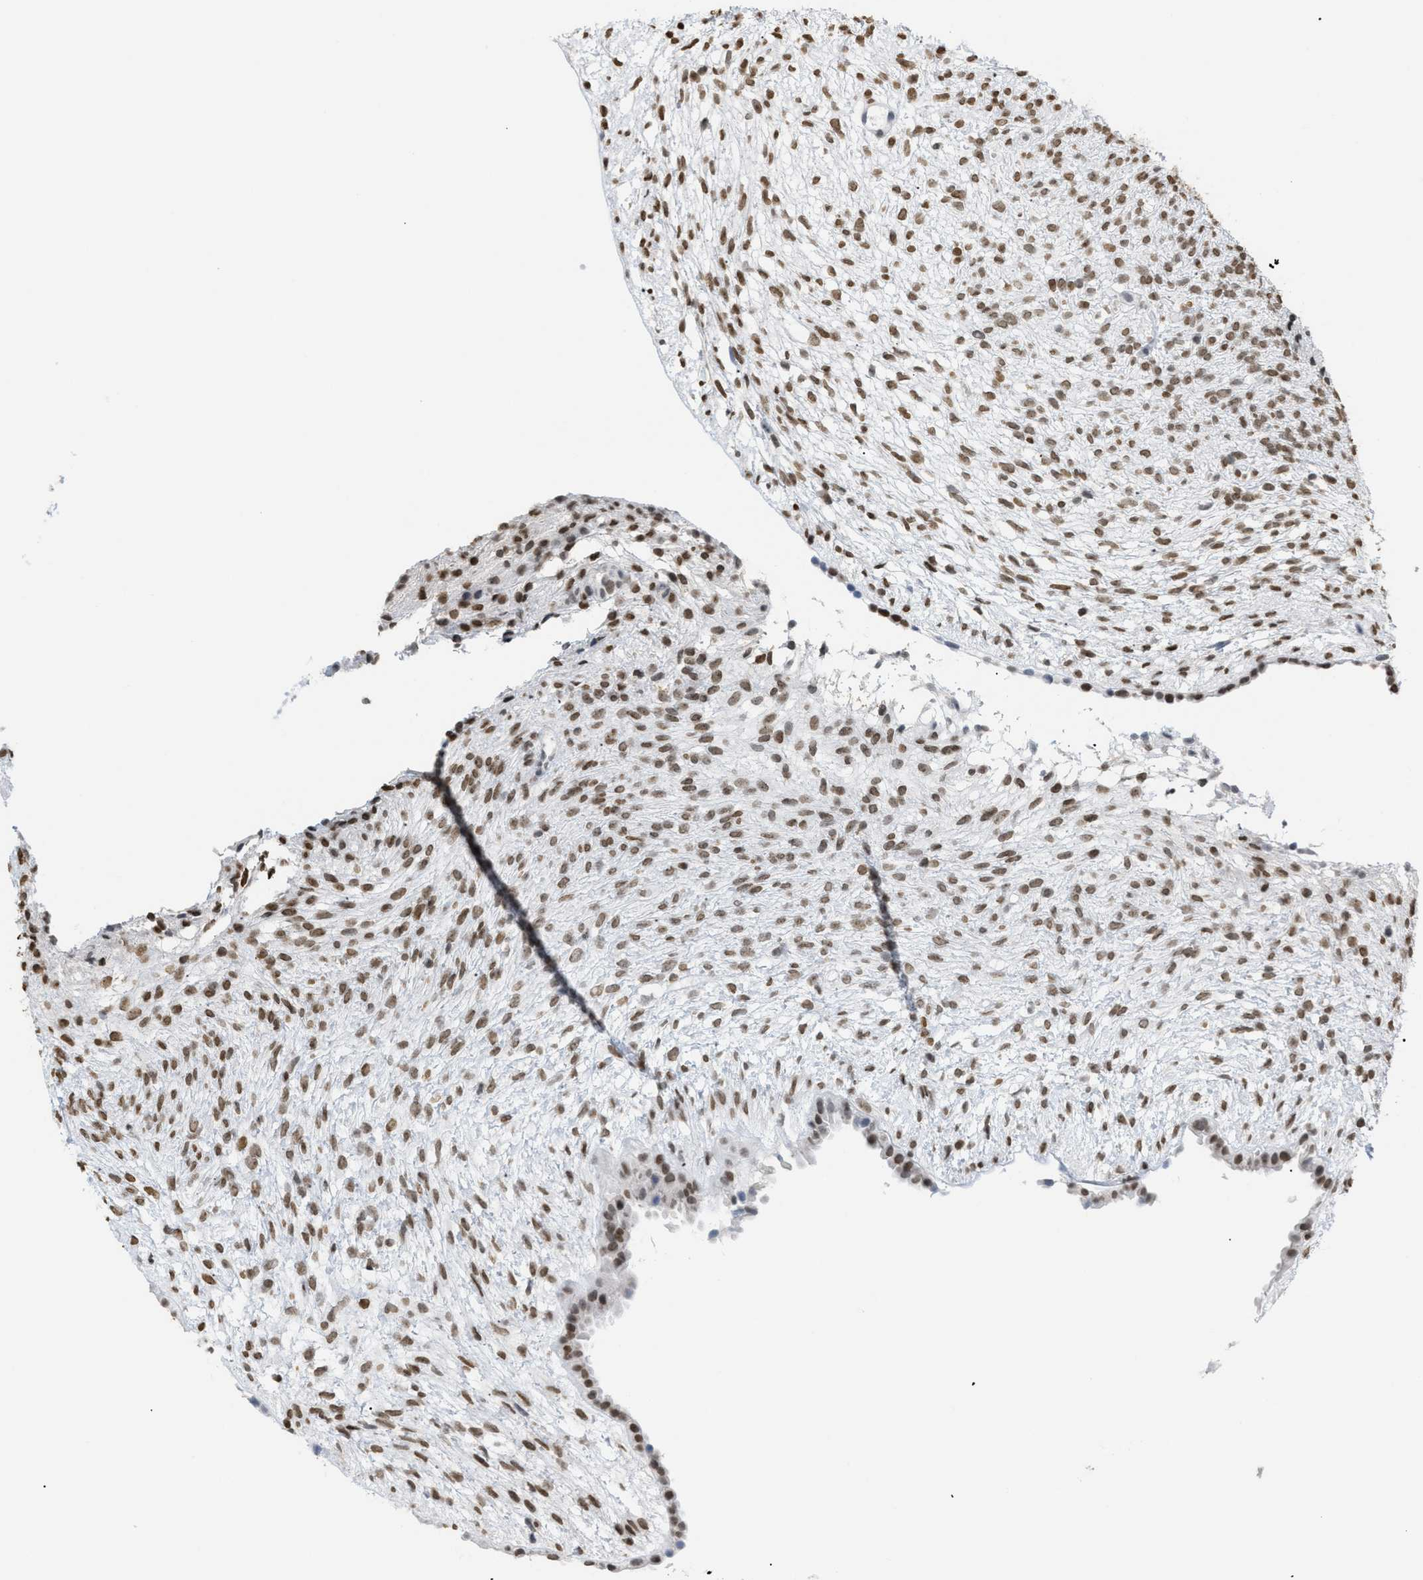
{"staining": {"intensity": "moderate", "quantity": ">75%", "location": "nuclear"}, "tissue": "ovary", "cell_type": "Ovarian stroma cells", "image_type": "normal", "snomed": [{"axis": "morphology", "description": "Normal tissue, NOS"}, {"axis": "morphology", "description": "Cyst, NOS"}, {"axis": "topography", "description": "Ovary"}], "caption": "Approximately >75% of ovarian stroma cells in normal human ovary demonstrate moderate nuclear protein expression as visualized by brown immunohistochemical staining.", "gene": "HMGN2", "patient": {"sex": "female", "age": 18}}